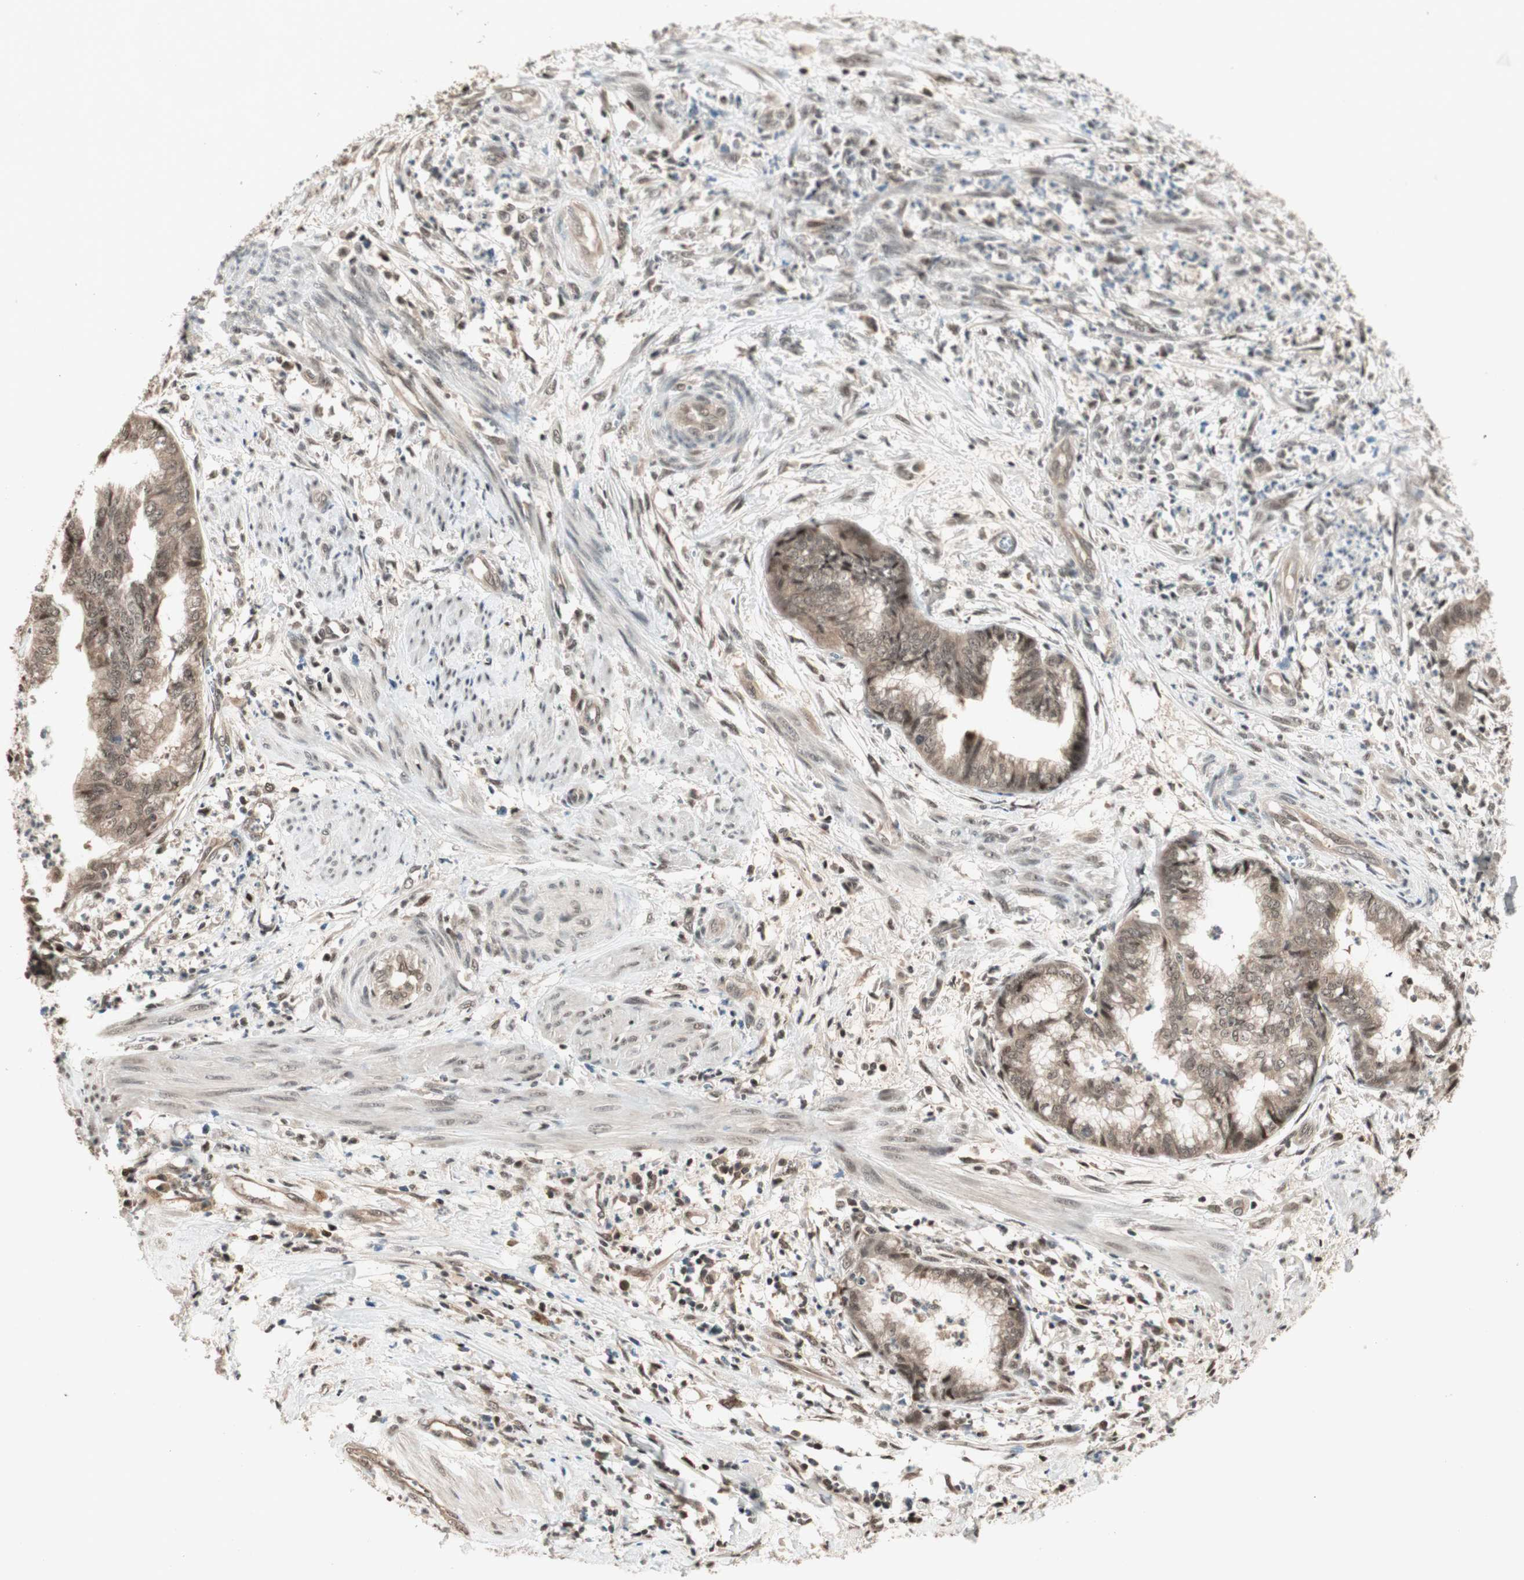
{"staining": {"intensity": "moderate", "quantity": ">75%", "location": "cytoplasmic/membranous,nuclear"}, "tissue": "endometrial cancer", "cell_type": "Tumor cells", "image_type": "cancer", "snomed": [{"axis": "morphology", "description": "Necrosis, NOS"}, {"axis": "morphology", "description": "Adenocarcinoma, NOS"}, {"axis": "topography", "description": "Endometrium"}], "caption": "IHC (DAB (3,3'-diaminobenzidine)) staining of endometrial cancer displays moderate cytoplasmic/membranous and nuclear protein expression in about >75% of tumor cells.", "gene": "ZNF701", "patient": {"sex": "female", "age": 79}}